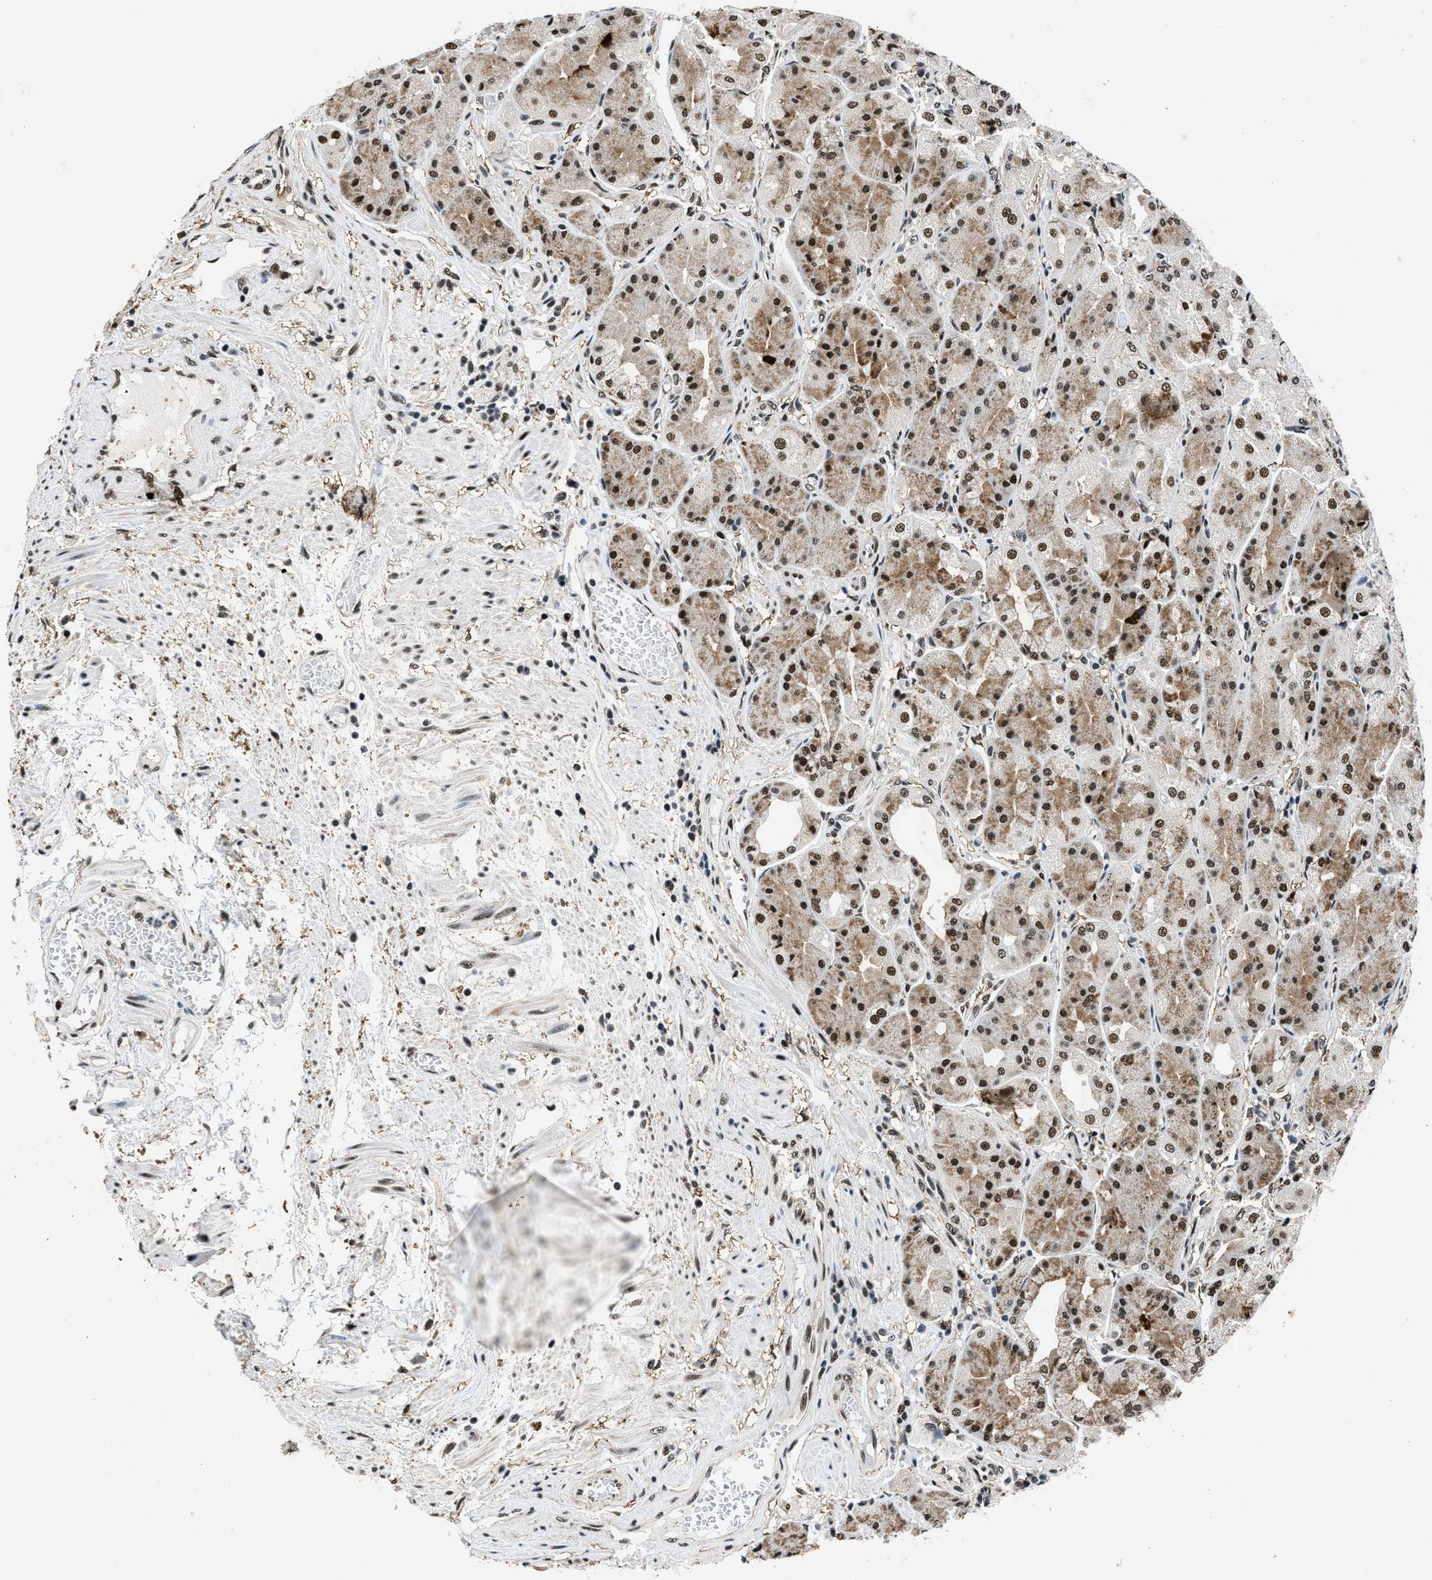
{"staining": {"intensity": "strong", "quantity": "25%-75%", "location": "cytoplasmic/membranous,nuclear"}, "tissue": "stomach", "cell_type": "Glandular cells", "image_type": "normal", "snomed": [{"axis": "morphology", "description": "Normal tissue, NOS"}, {"axis": "topography", "description": "Stomach, upper"}], "caption": "Stomach stained for a protein displays strong cytoplasmic/membranous,nuclear positivity in glandular cells. (DAB (3,3'-diaminobenzidine) IHC with brightfield microscopy, high magnification).", "gene": "HNRNPF", "patient": {"sex": "male", "age": 72}}